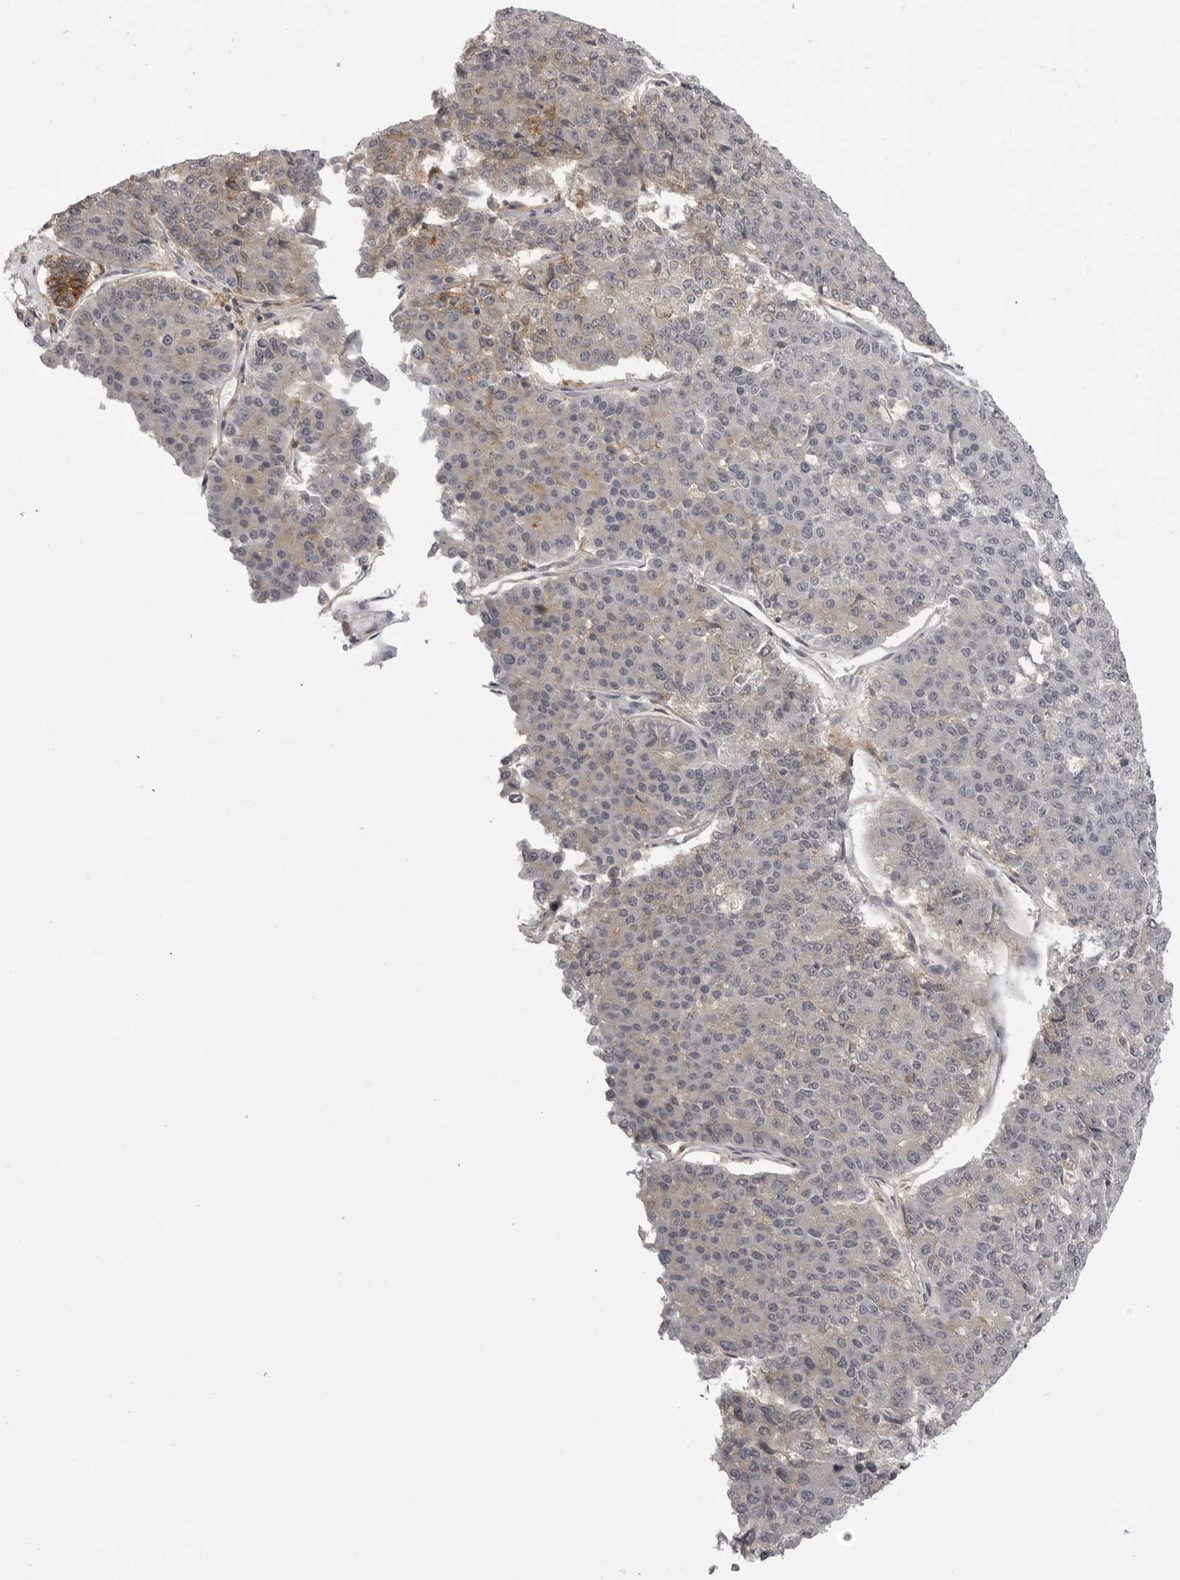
{"staining": {"intensity": "strong", "quantity": "<25%", "location": "cytoplasmic/membranous"}, "tissue": "pancreatic cancer", "cell_type": "Tumor cells", "image_type": "cancer", "snomed": [{"axis": "morphology", "description": "Adenocarcinoma, NOS"}, {"axis": "topography", "description": "Pancreas"}], "caption": "This photomicrograph reveals immunohistochemistry staining of human adenocarcinoma (pancreatic), with medium strong cytoplasmic/membranous expression in about <25% of tumor cells.", "gene": "IFNGR1", "patient": {"sex": "male", "age": 50}}